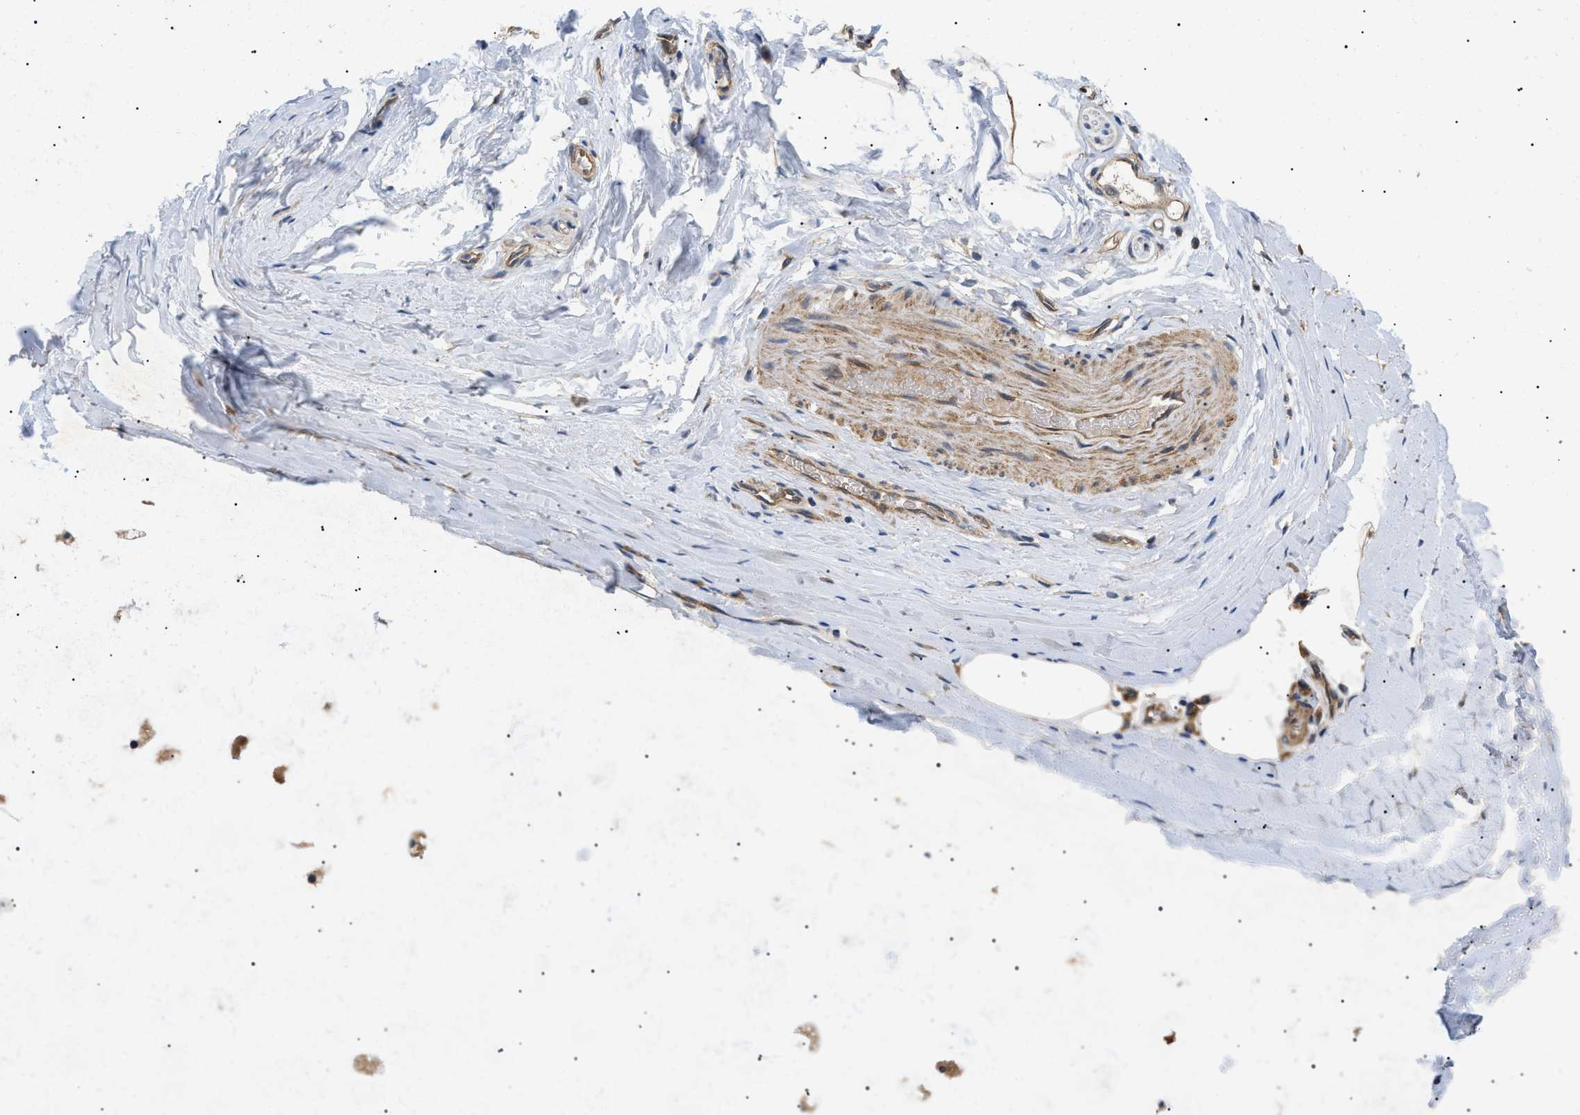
{"staining": {"intensity": "weak", "quantity": "25%-75%", "location": "cytoplasmic/membranous"}, "tissue": "adipose tissue", "cell_type": "Adipocytes", "image_type": "normal", "snomed": [{"axis": "morphology", "description": "Normal tissue, NOS"}, {"axis": "topography", "description": "Cartilage tissue"}, {"axis": "topography", "description": "Bronchus"}], "caption": "An image of human adipose tissue stained for a protein displays weak cytoplasmic/membranous brown staining in adipocytes.", "gene": "PPM1B", "patient": {"sex": "female", "age": 53}}